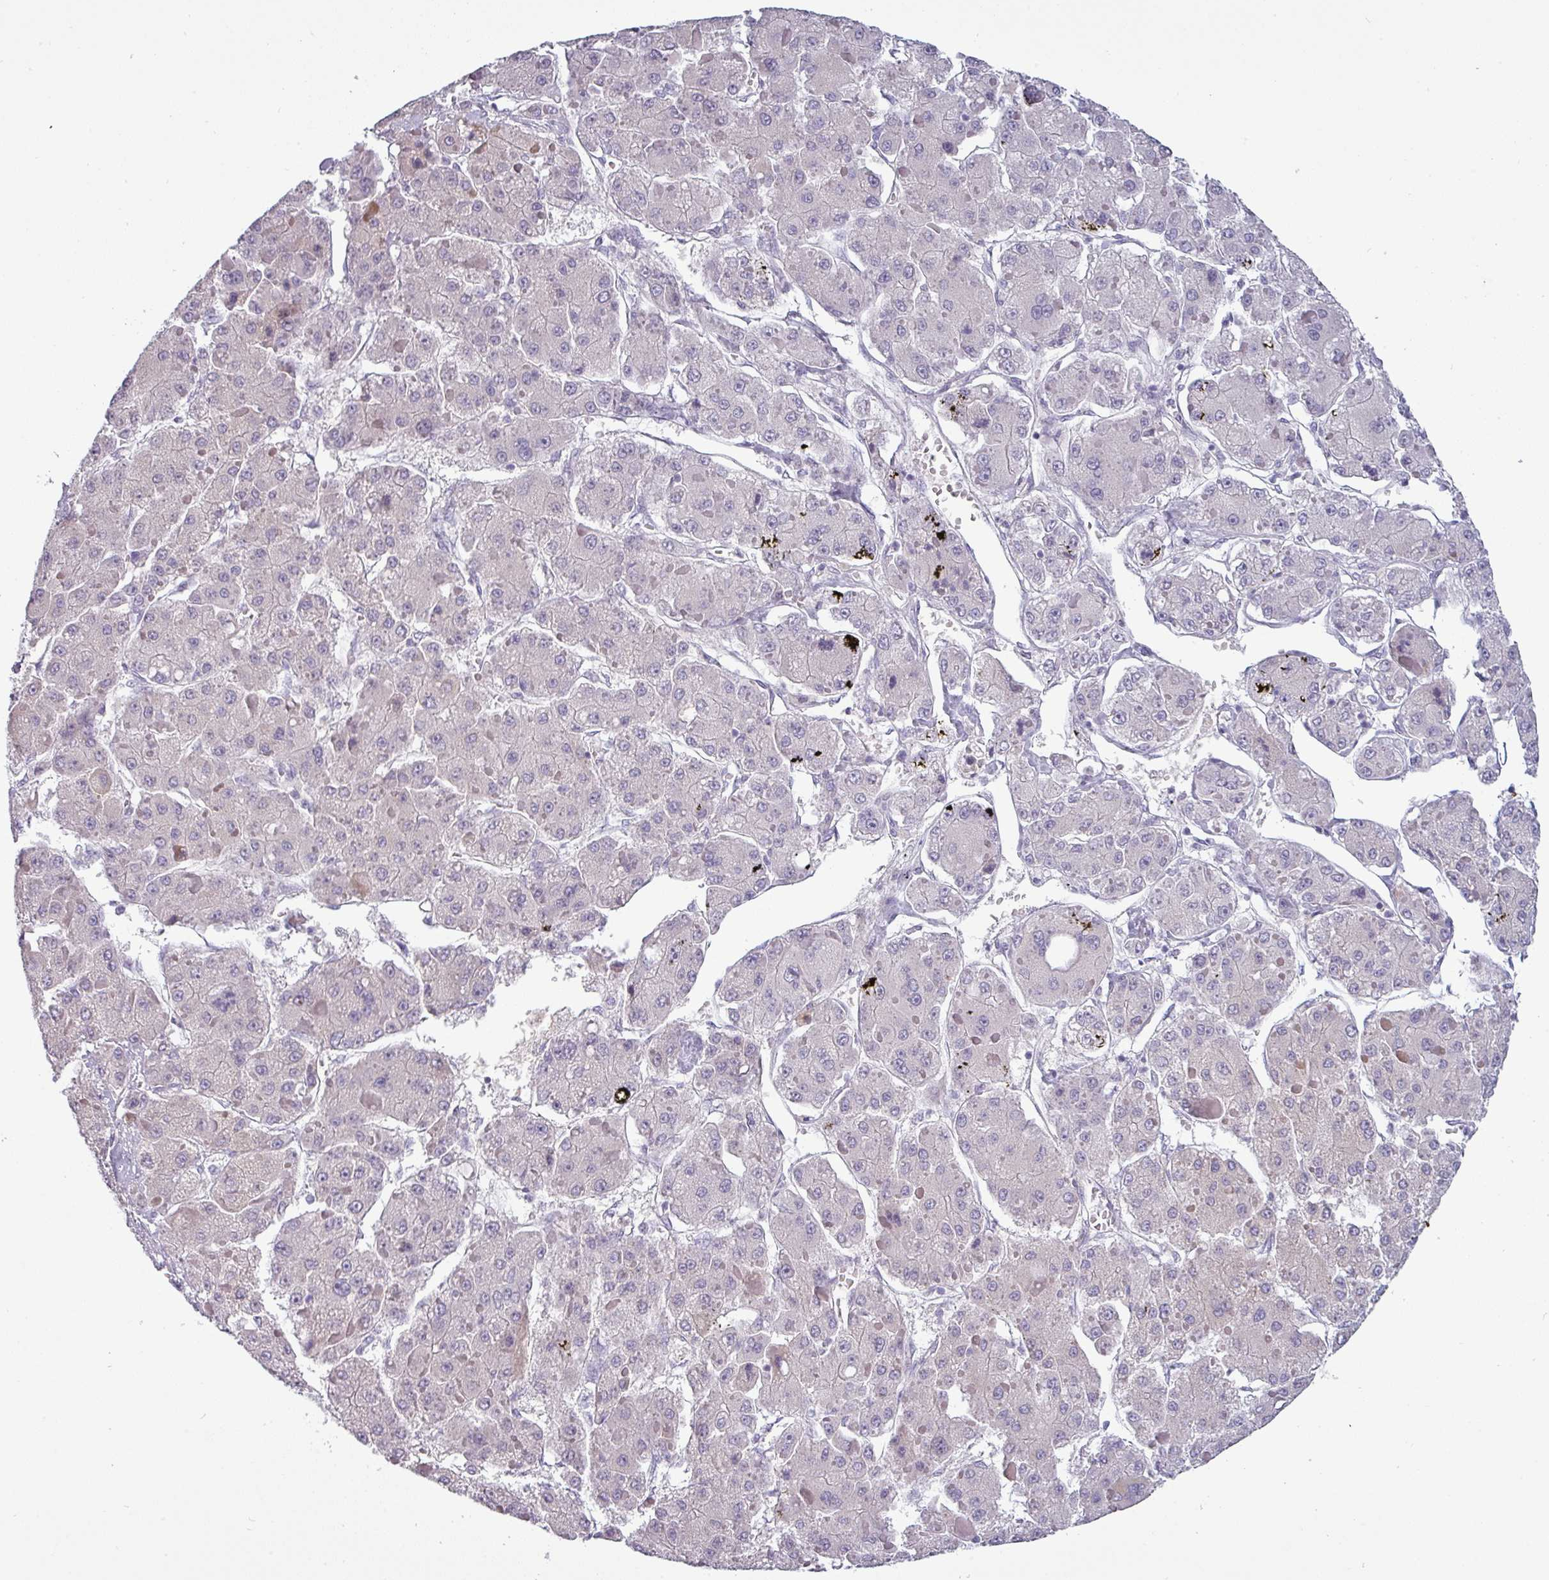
{"staining": {"intensity": "negative", "quantity": "none", "location": "none"}, "tissue": "liver cancer", "cell_type": "Tumor cells", "image_type": "cancer", "snomed": [{"axis": "morphology", "description": "Carcinoma, Hepatocellular, NOS"}, {"axis": "topography", "description": "Liver"}], "caption": "Immunohistochemistry (IHC) of hepatocellular carcinoma (liver) demonstrates no staining in tumor cells. The staining is performed using DAB brown chromogen with nuclei counter-stained in using hematoxylin.", "gene": "SLC26A9", "patient": {"sex": "female", "age": 73}}